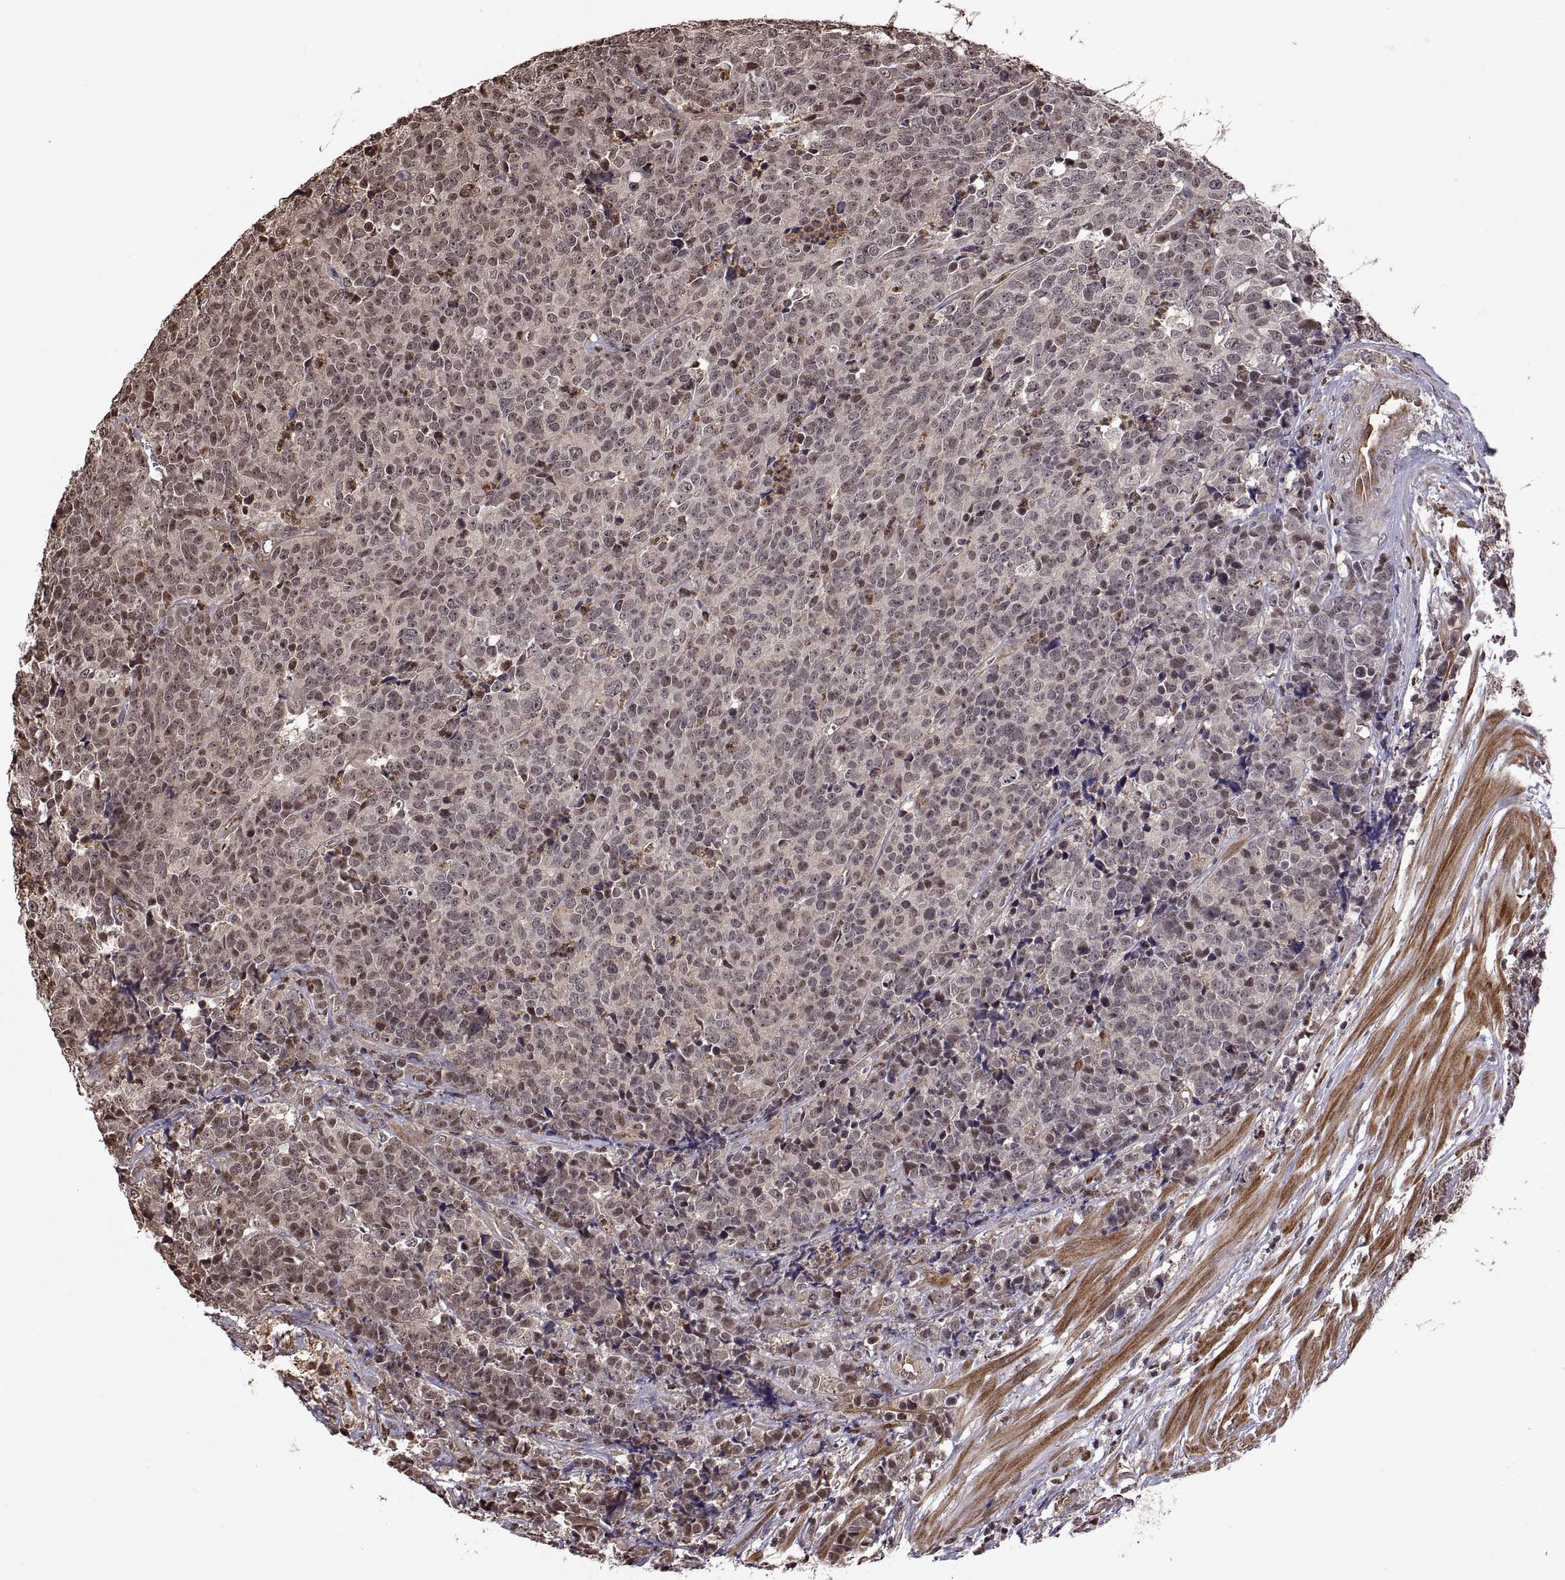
{"staining": {"intensity": "moderate", "quantity": "<25%", "location": "nuclear"}, "tissue": "prostate cancer", "cell_type": "Tumor cells", "image_type": "cancer", "snomed": [{"axis": "morphology", "description": "Adenocarcinoma, NOS"}, {"axis": "topography", "description": "Prostate"}], "caption": "Moderate nuclear expression is appreciated in about <25% of tumor cells in adenocarcinoma (prostate).", "gene": "ARRB1", "patient": {"sex": "male", "age": 67}}